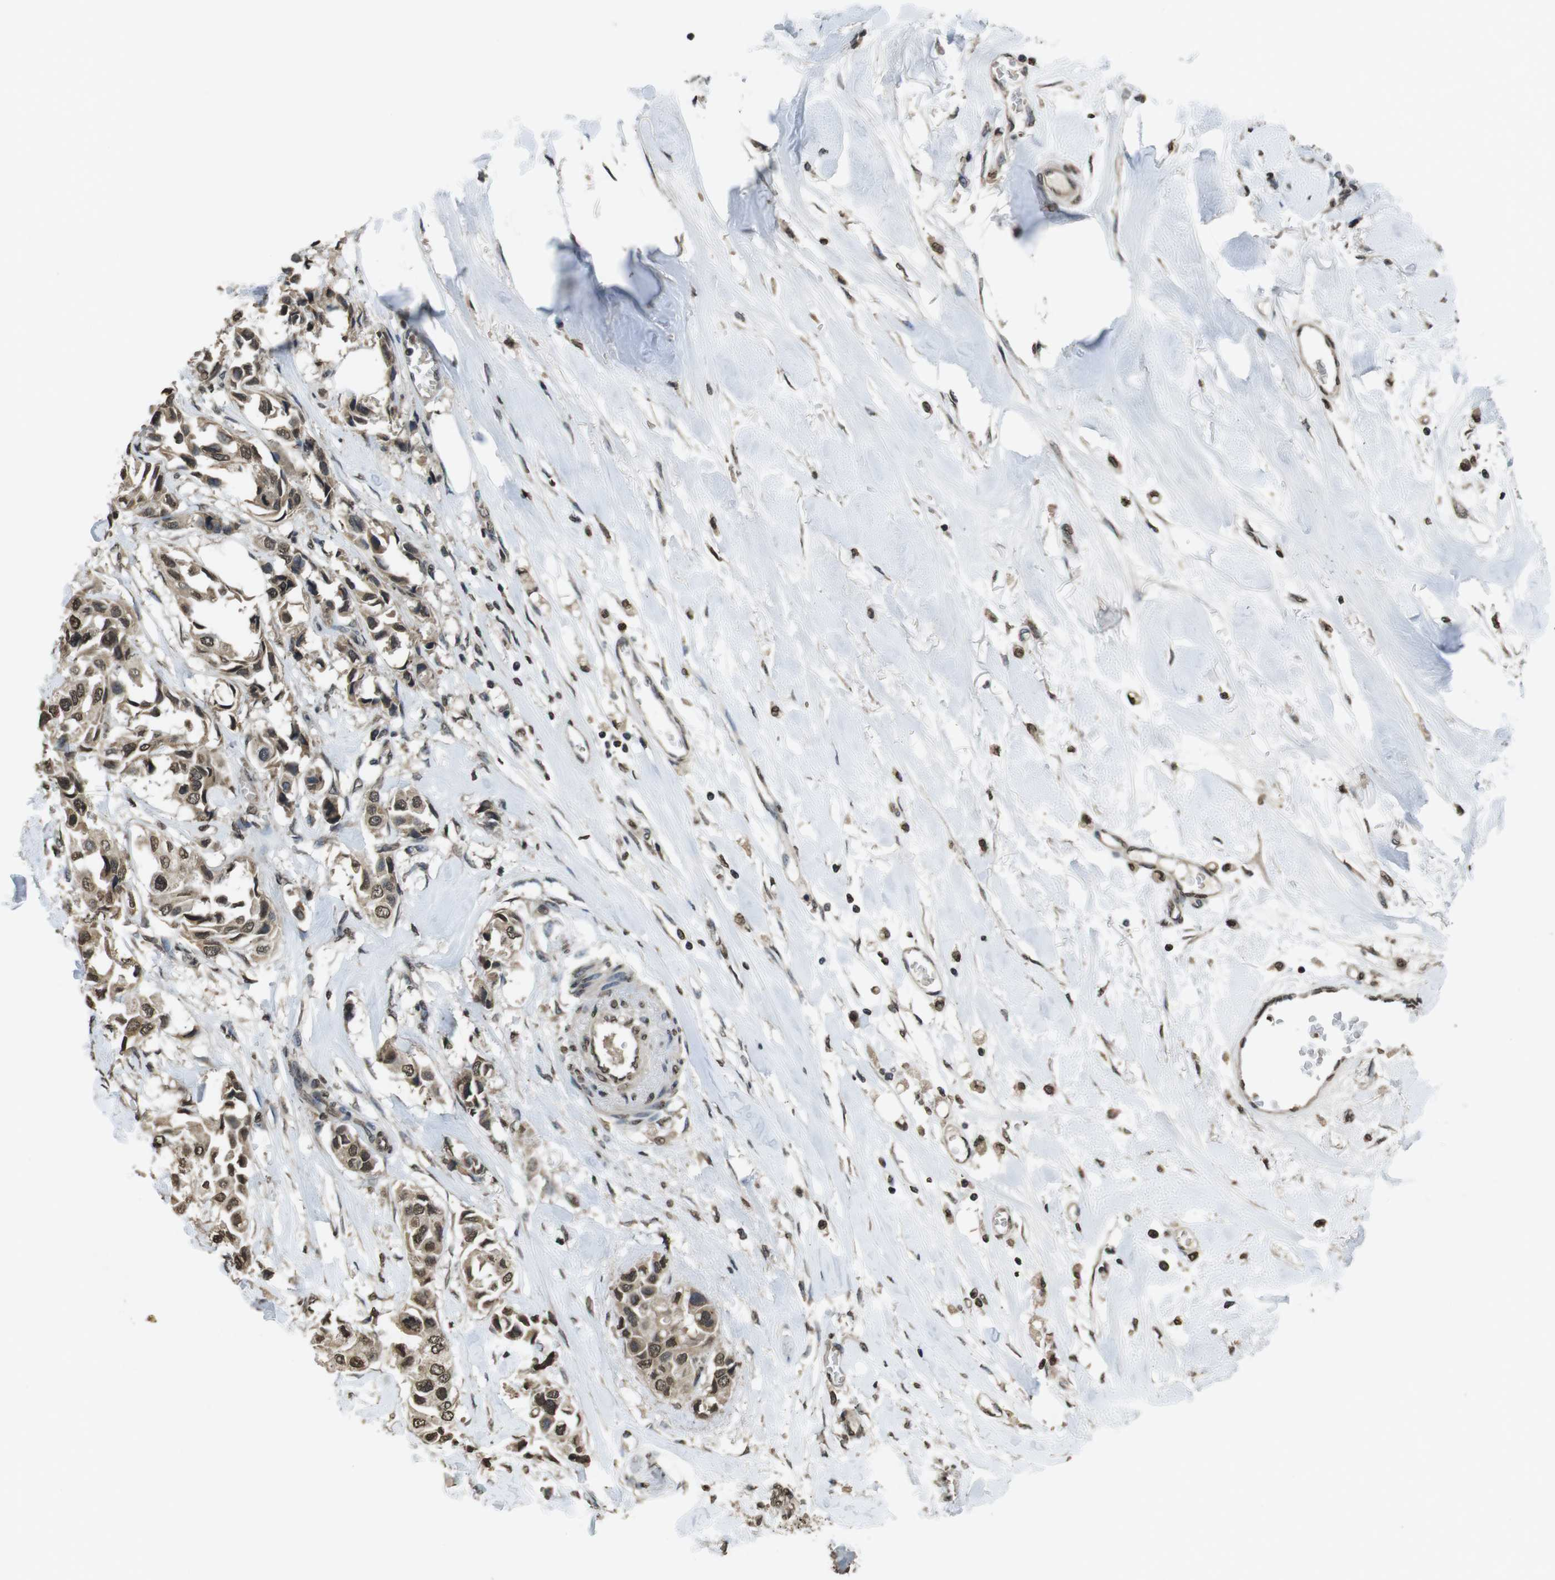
{"staining": {"intensity": "moderate", "quantity": ">75%", "location": "nuclear"}, "tissue": "breast cancer", "cell_type": "Tumor cells", "image_type": "cancer", "snomed": [{"axis": "morphology", "description": "Duct carcinoma"}, {"axis": "topography", "description": "Breast"}], "caption": "An immunohistochemistry (IHC) histopathology image of neoplastic tissue is shown. Protein staining in brown shows moderate nuclear positivity in breast cancer (infiltrating ductal carcinoma) within tumor cells. (DAB (3,3'-diaminobenzidine) IHC with brightfield microscopy, high magnification).", "gene": "MAF", "patient": {"sex": "female", "age": 80}}